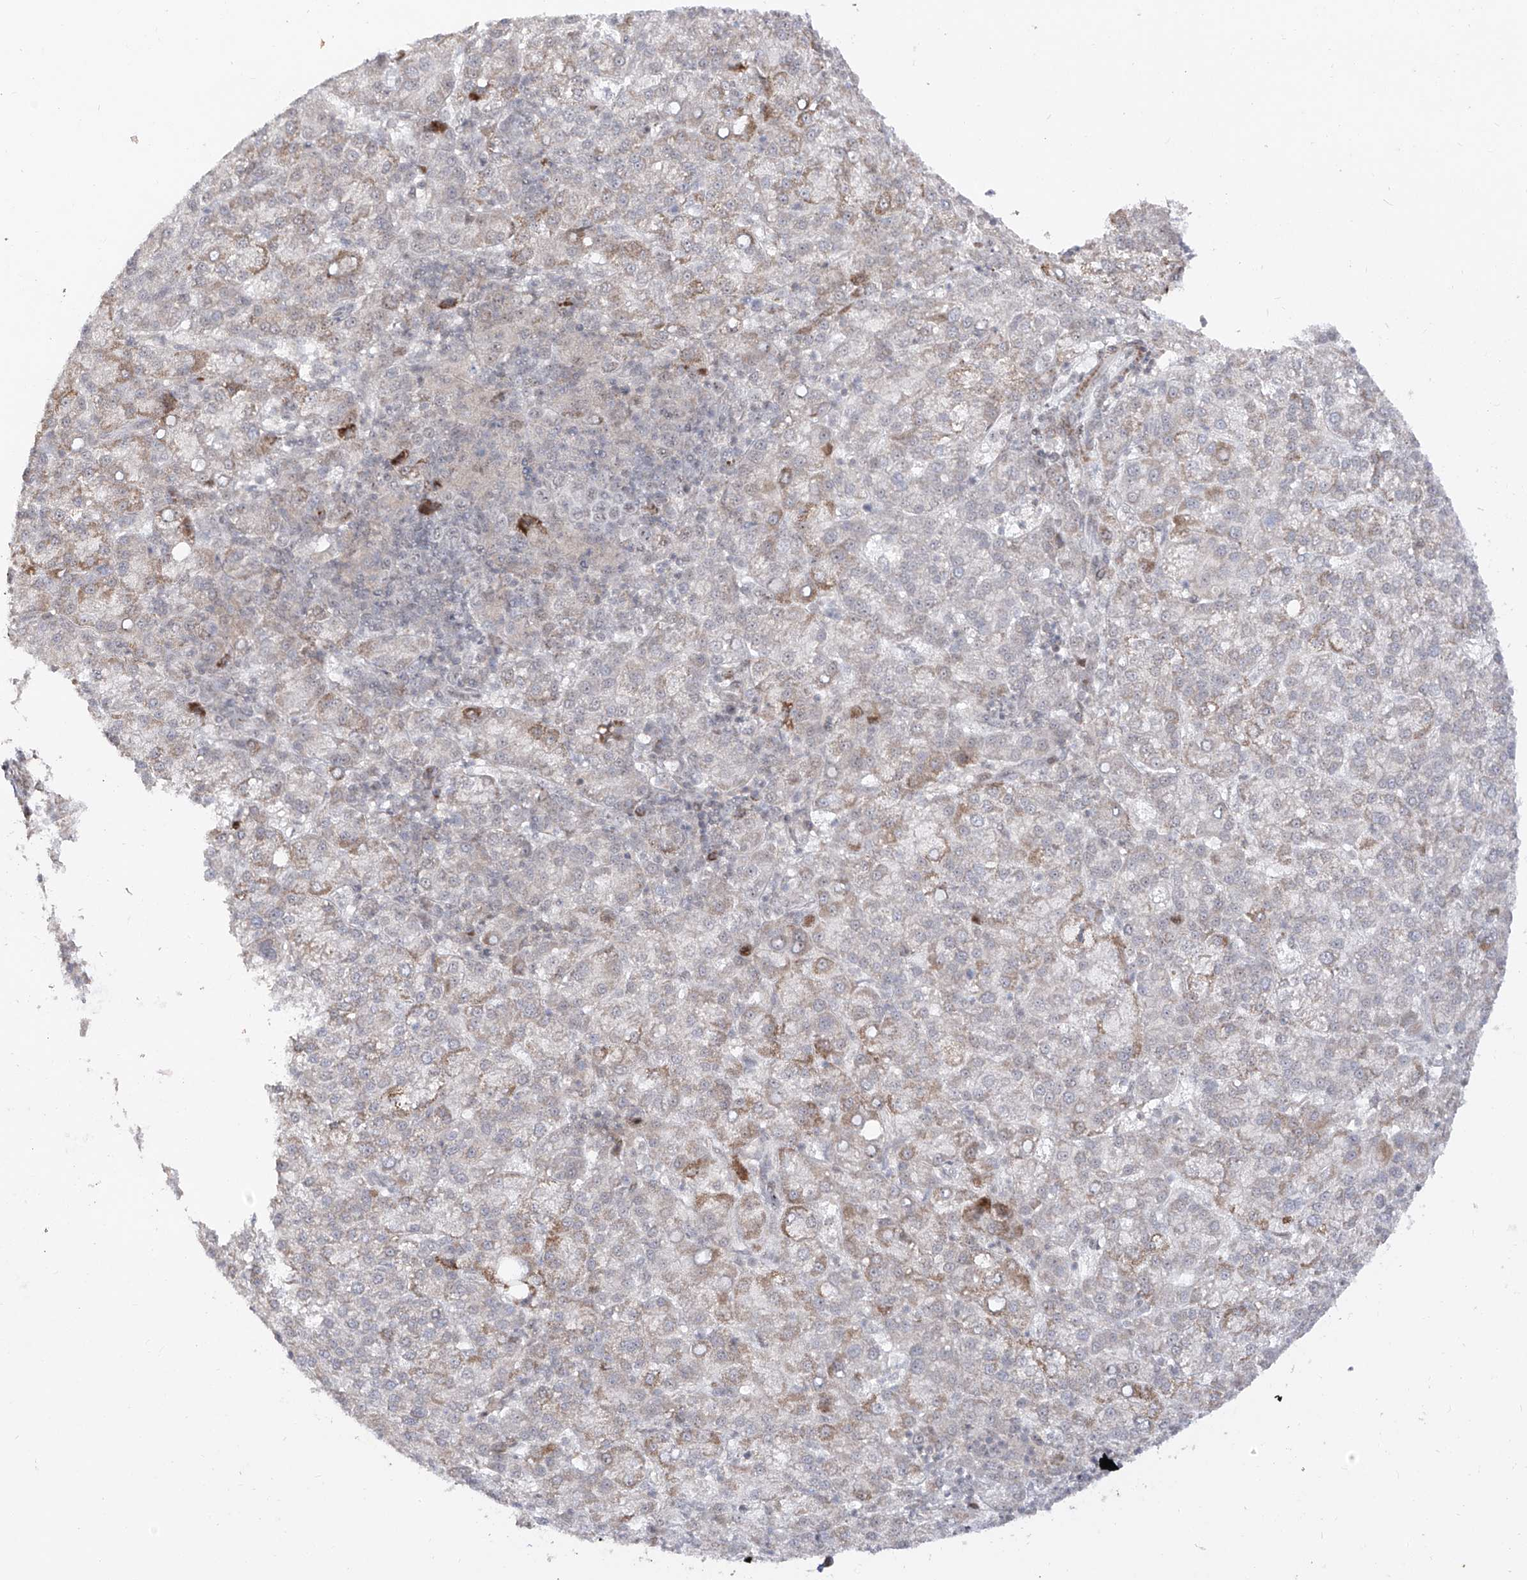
{"staining": {"intensity": "moderate", "quantity": "25%-75%", "location": "cytoplasmic/membranous"}, "tissue": "liver cancer", "cell_type": "Tumor cells", "image_type": "cancer", "snomed": [{"axis": "morphology", "description": "Carcinoma, Hepatocellular, NOS"}, {"axis": "topography", "description": "Liver"}], "caption": "Hepatocellular carcinoma (liver) stained for a protein demonstrates moderate cytoplasmic/membranous positivity in tumor cells.", "gene": "ZNF180", "patient": {"sex": "female", "age": 58}}